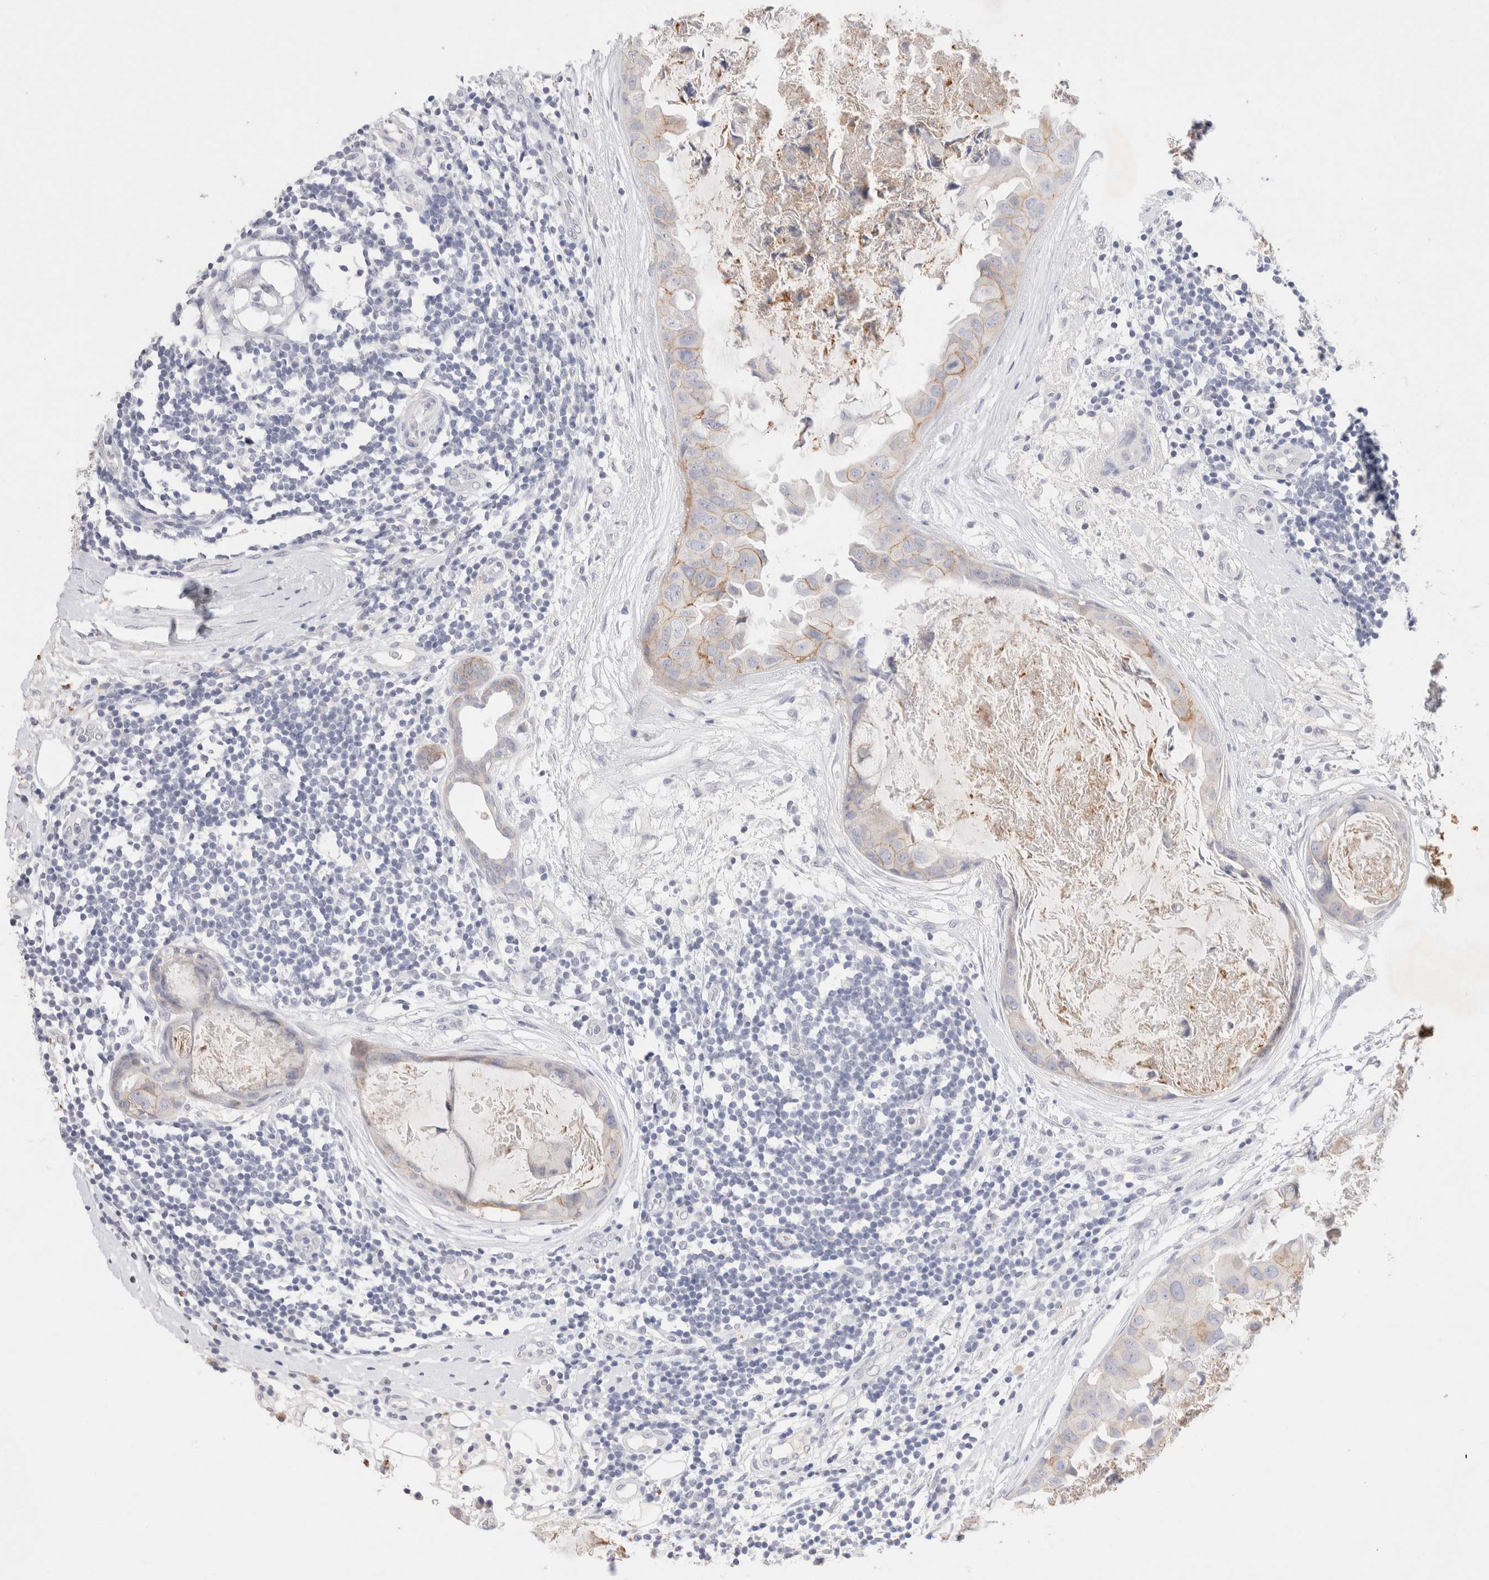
{"staining": {"intensity": "weak", "quantity": "25%-75%", "location": "cytoplasmic/membranous"}, "tissue": "breast cancer", "cell_type": "Tumor cells", "image_type": "cancer", "snomed": [{"axis": "morphology", "description": "Duct carcinoma"}, {"axis": "topography", "description": "Breast"}], "caption": "Immunohistochemical staining of breast cancer (invasive ductal carcinoma) demonstrates low levels of weak cytoplasmic/membranous expression in about 25%-75% of tumor cells. The staining was performed using DAB (3,3'-diaminobenzidine), with brown indicating positive protein expression. Nuclei are stained blue with hematoxylin.", "gene": "EPCAM", "patient": {"sex": "female", "age": 40}}